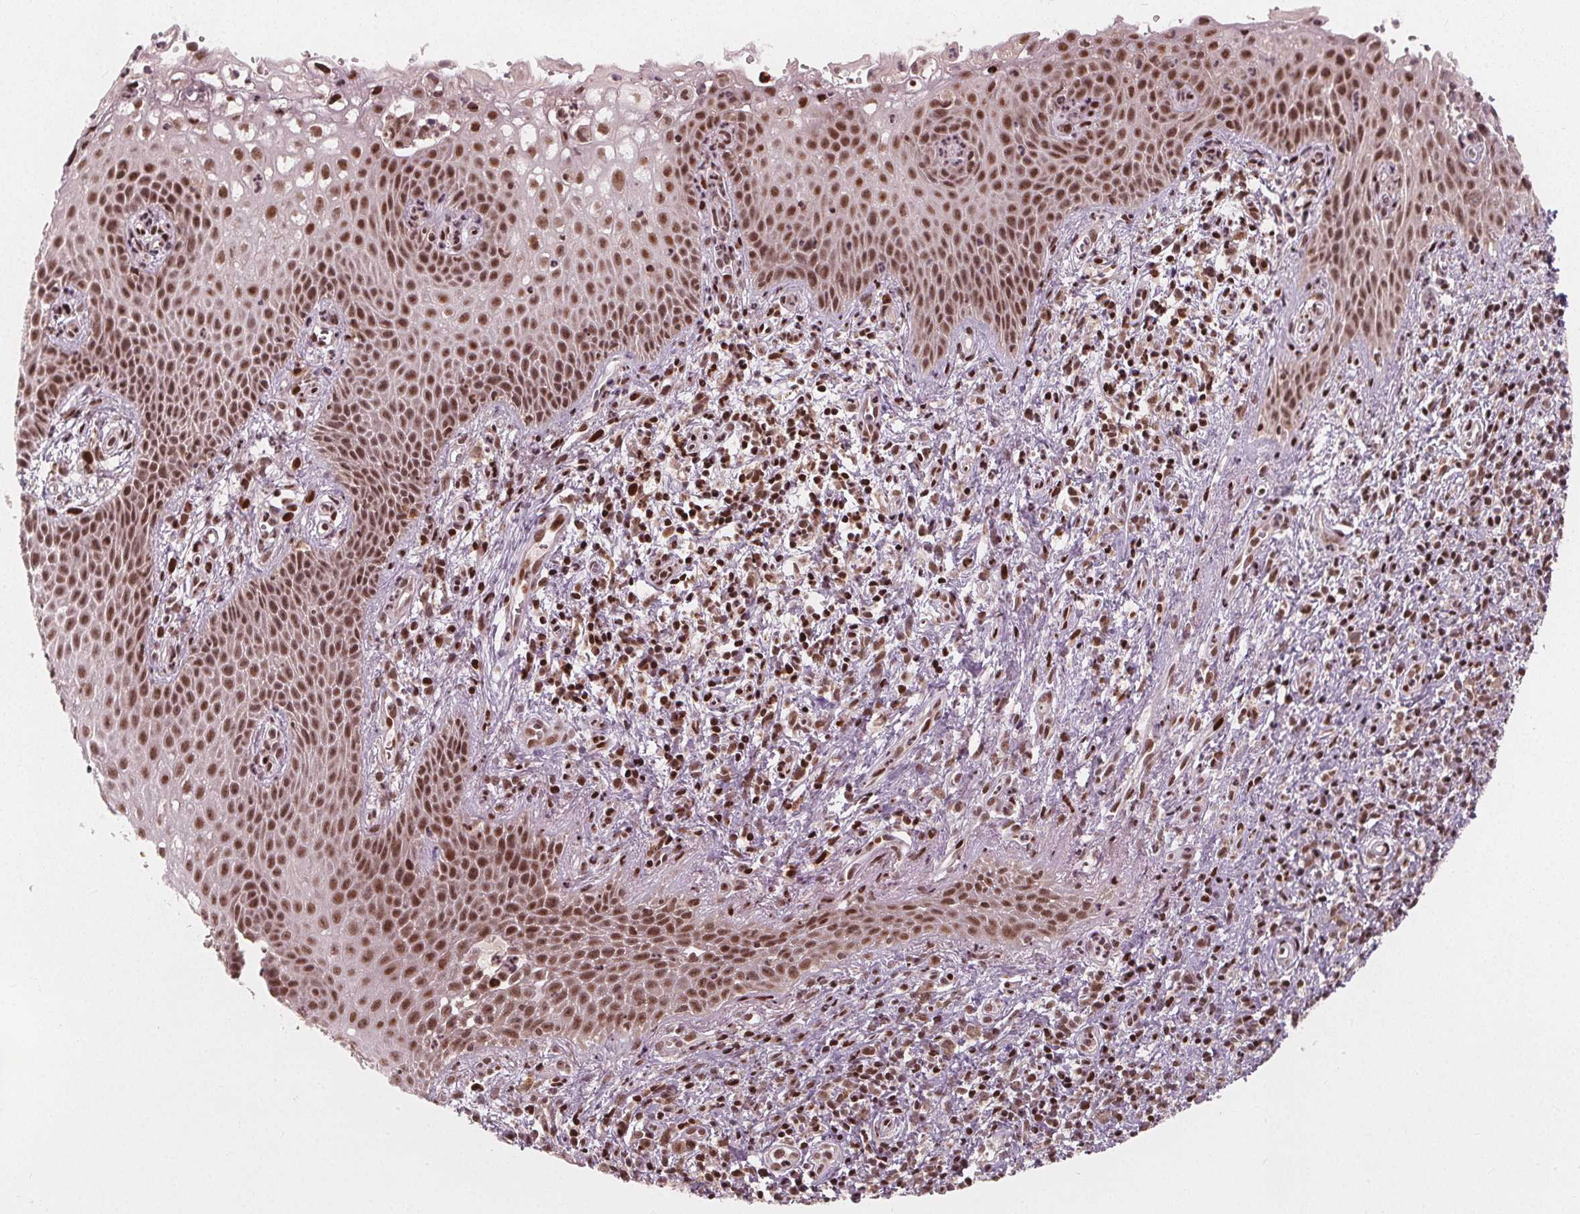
{"staining": {"intensity": "strong", "quantity": ">75%", "location": "nuclear"}, "tissue": "cervical cancer", "cell_type": "Tumor cells", "image_type": "cancer", "snomed": [{"axis": "morphology", "description": "Squamous cell carcinoma, NOS"}, {"axis": "topography", "description": "Cervix"}], "caption": "Approximately >75% of tumor cells in human cervical cancer exhibit strong nuclear protein positivity as visualized by brown immunohistochemical staining.", "gene": "SNRNP35", "patient": {"sex": "female", "age": 30}}